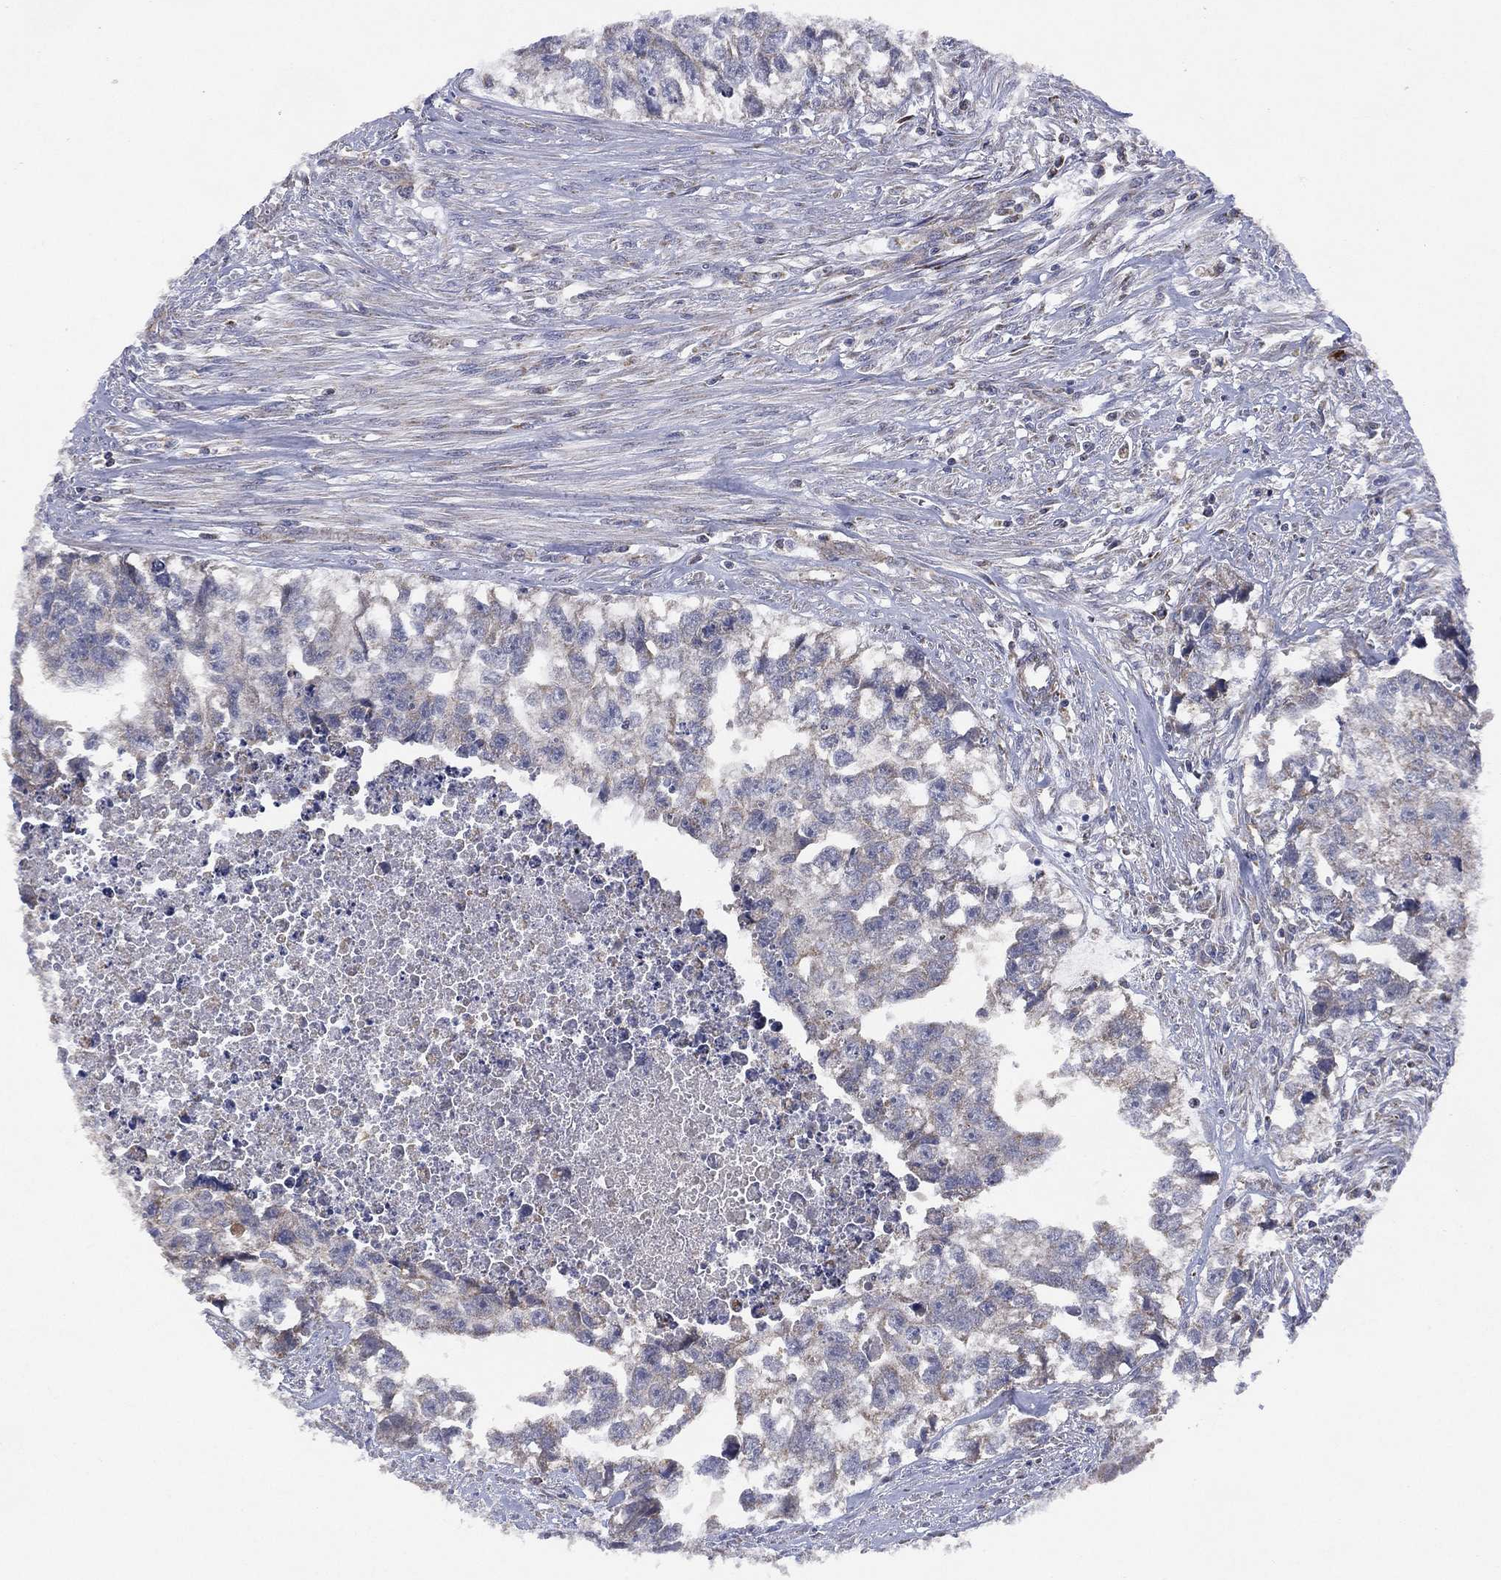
{"staining": {"intensity": "negative", "quantity": "none", "location": "none"}, "tissue": "testis cancer", "cell_type": "Tumor cells", "image_type": "cancer", "snomed": [{"axis": "morphology", "description": "Carcinoma, Embryonal, NOS"}, {"axis": "morphology", "description": "Teratoma, malignant, NOS"}, {"axis": "topography", "description": "Testis"}], "caption": "Image shows no significant protein staining in tumor cells of testis cancer.", "gene": "PPP2R5A", "patient": {"sex": "male", "age": 44}}